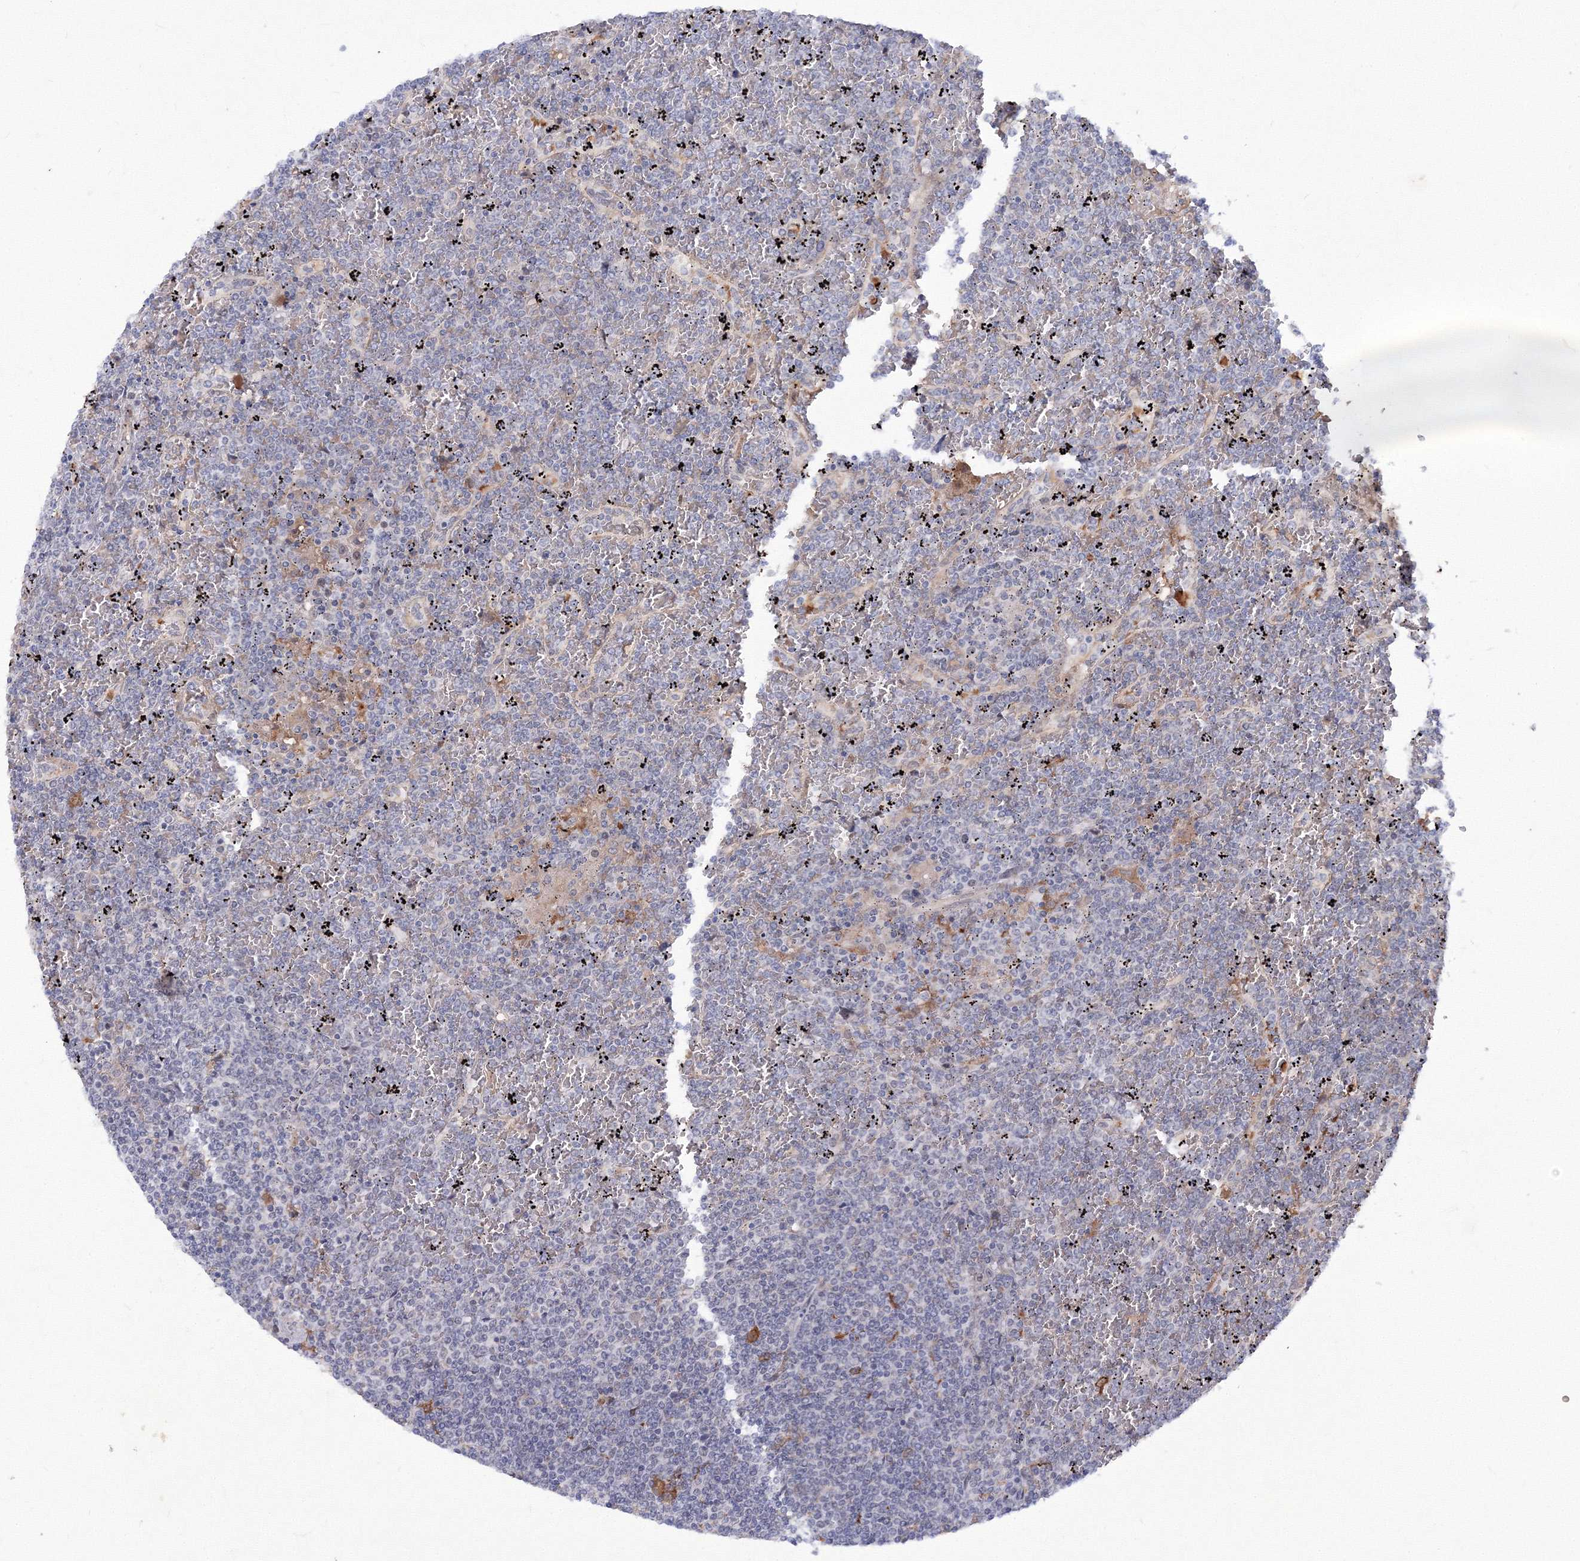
{"staining": {"intensity": "negative", "quantity": "none", "location": "none"}, "tissue": "lymphoma", "cell_type": "Tumor cells", "image_type": "cancer", "snomed": [{"axis": "morphology", "description": "Malignant lymphoma, non-Hodgkin's type, Low grade"}, {"axis": "topography", "description": "Spleen"}], "caption": "DAB (3,3'-diaminobenzidine) immunohistochemical staining of low-grade malignant lymphoma, non-Hodgkin's type demonstrates no significant expression in tumor cells.", "gene": "C11orf52", "patient": {"sex": "female", "age": 19}}